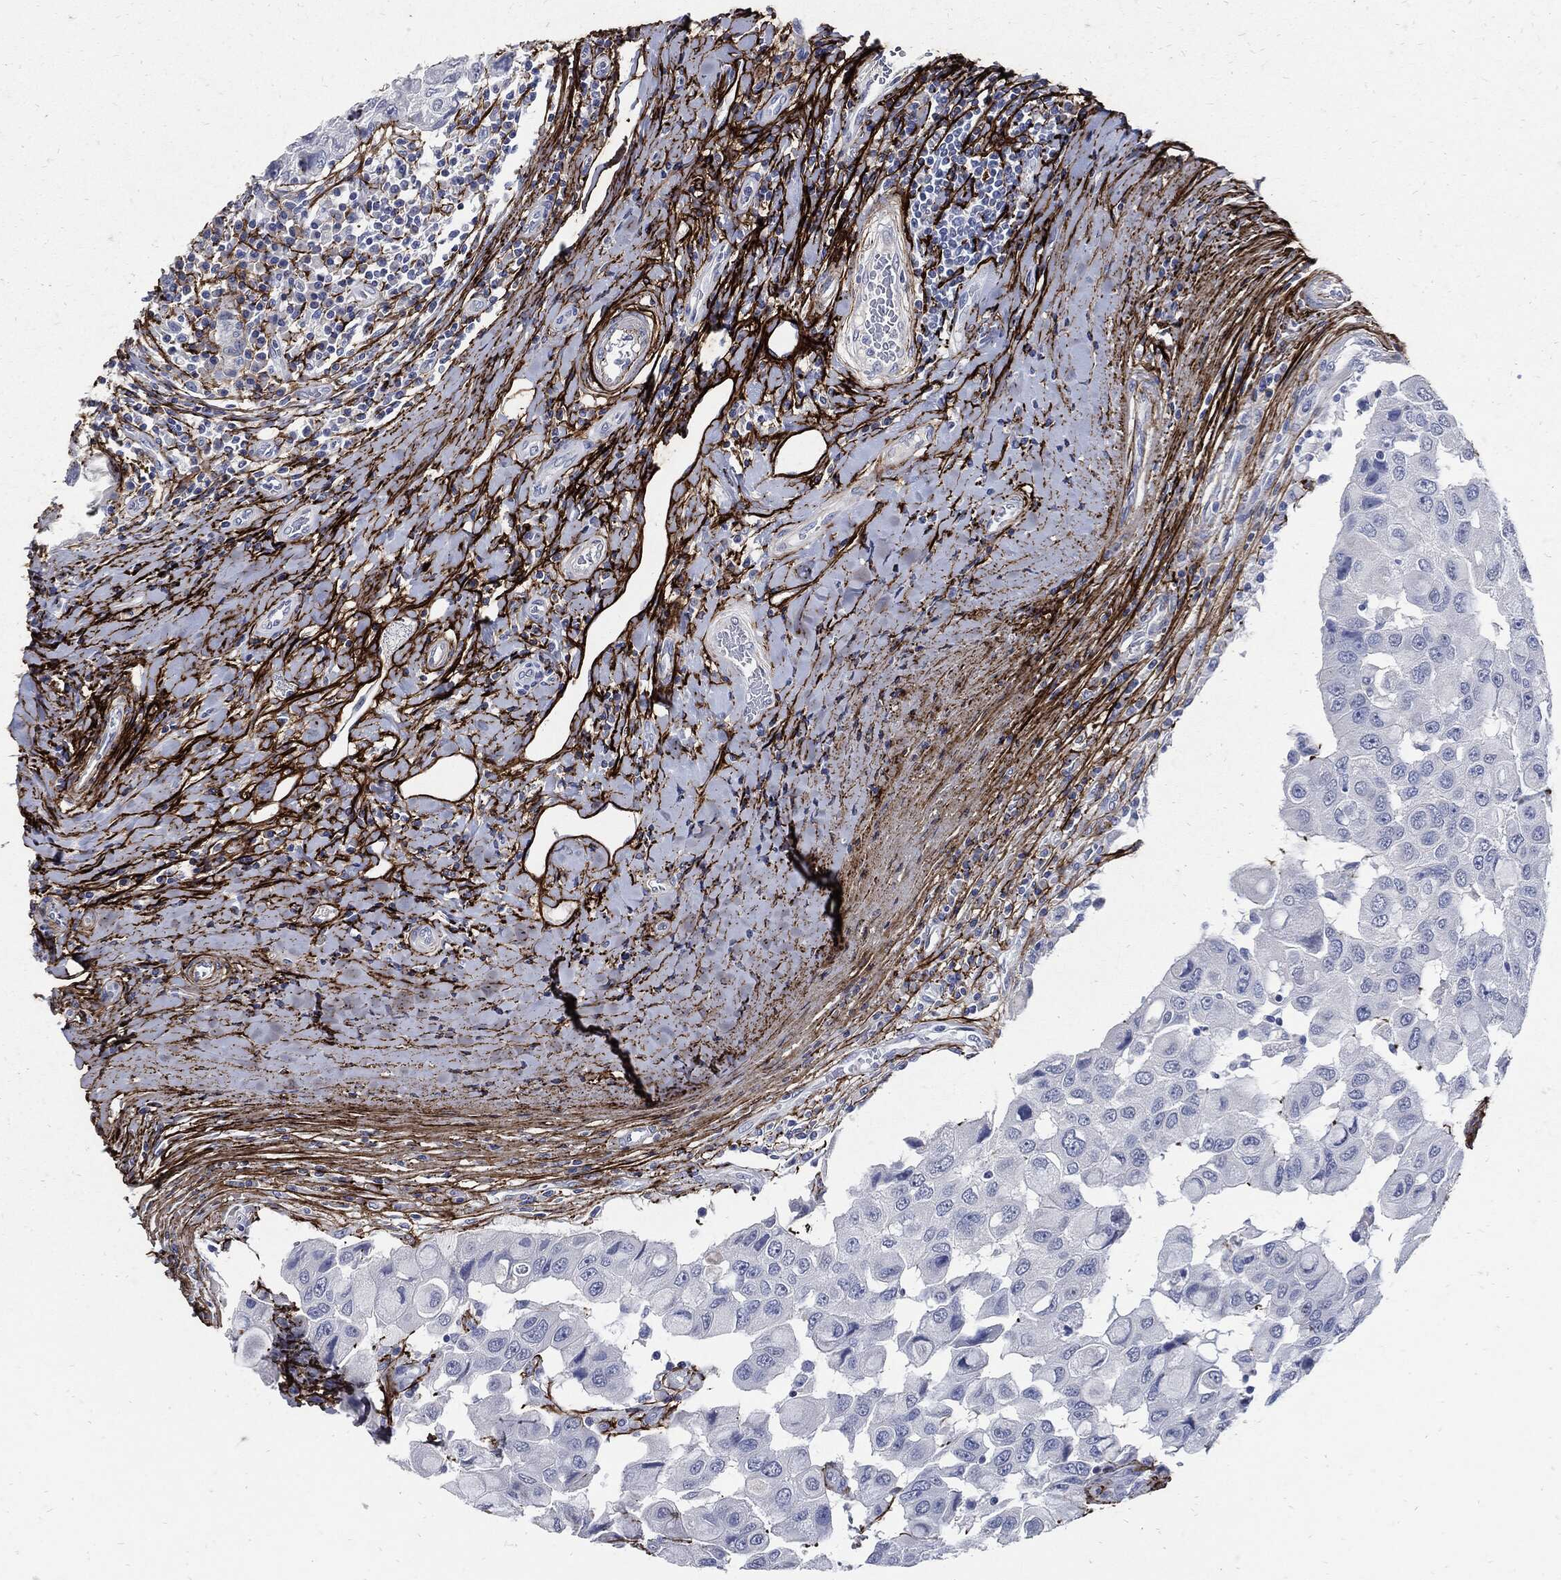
{"staining": {"intensity": "negative", "quantity": "none", "location": "none"}, "tissue": "breast cancer", "cell_type": "Tumor cells", "image_type": "cancer", "snomed": [{"axis": "morphology", "description": "Duct carcinoma"}, {"axis": "topography", "description": "Breast"}], "caption": "IHC photomicrograph of neoplastic tissue: breast cancer stained with DAB (3,3'-diaminobenzidine) reveals no significant protein expression in tumor cells.", "gene": "FBN1", "patient": {"sex": "female", "age": 27}}